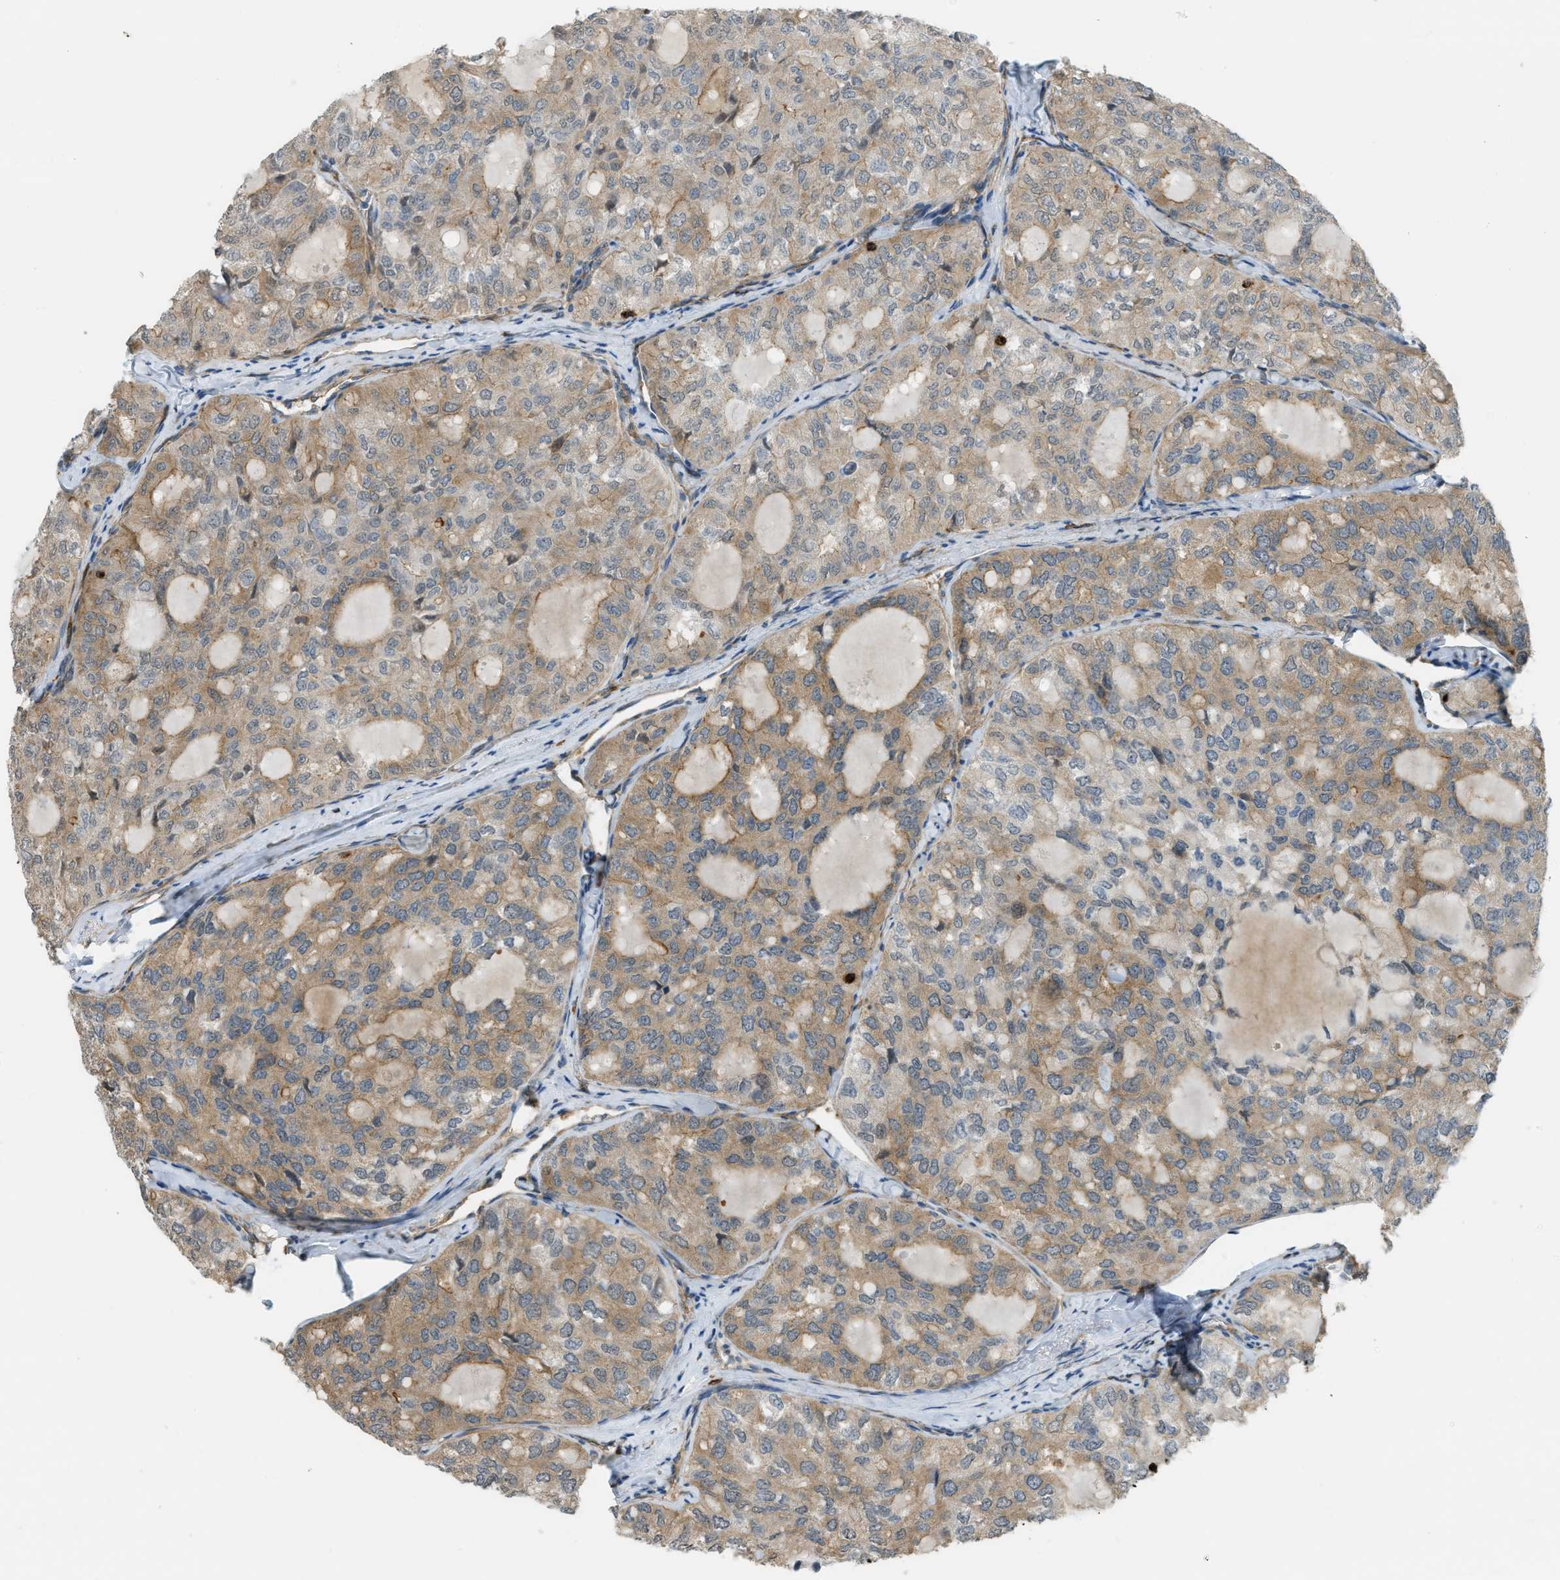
{"staining": {"intensity": "moderate", "quantity": ">75%", "location": "cytoplasmic/membranous"}, "tissue": "thyroid cancer", "cell_type": "Tumor cells", "image_type": "cancer", "snomed": [{"axis": "morphology", "description": "Follicular adenoma carcinoma, NOS"}, {"axis": "topography", "description": "Thyroid gland"}], "caption": "Immunohistochemical staining of human thyroid follicular adenoma carcinoma shows medium levels of moderate cytoplasmic/membranous staining in about >75% of tumor cells. The staining was performed using DAB, with brown indicating positive protein expression. Nuclei are stained blue with hematoxylin.", "gene": "KIAA1671", "patient": {"sex": "male", "age": 75}}